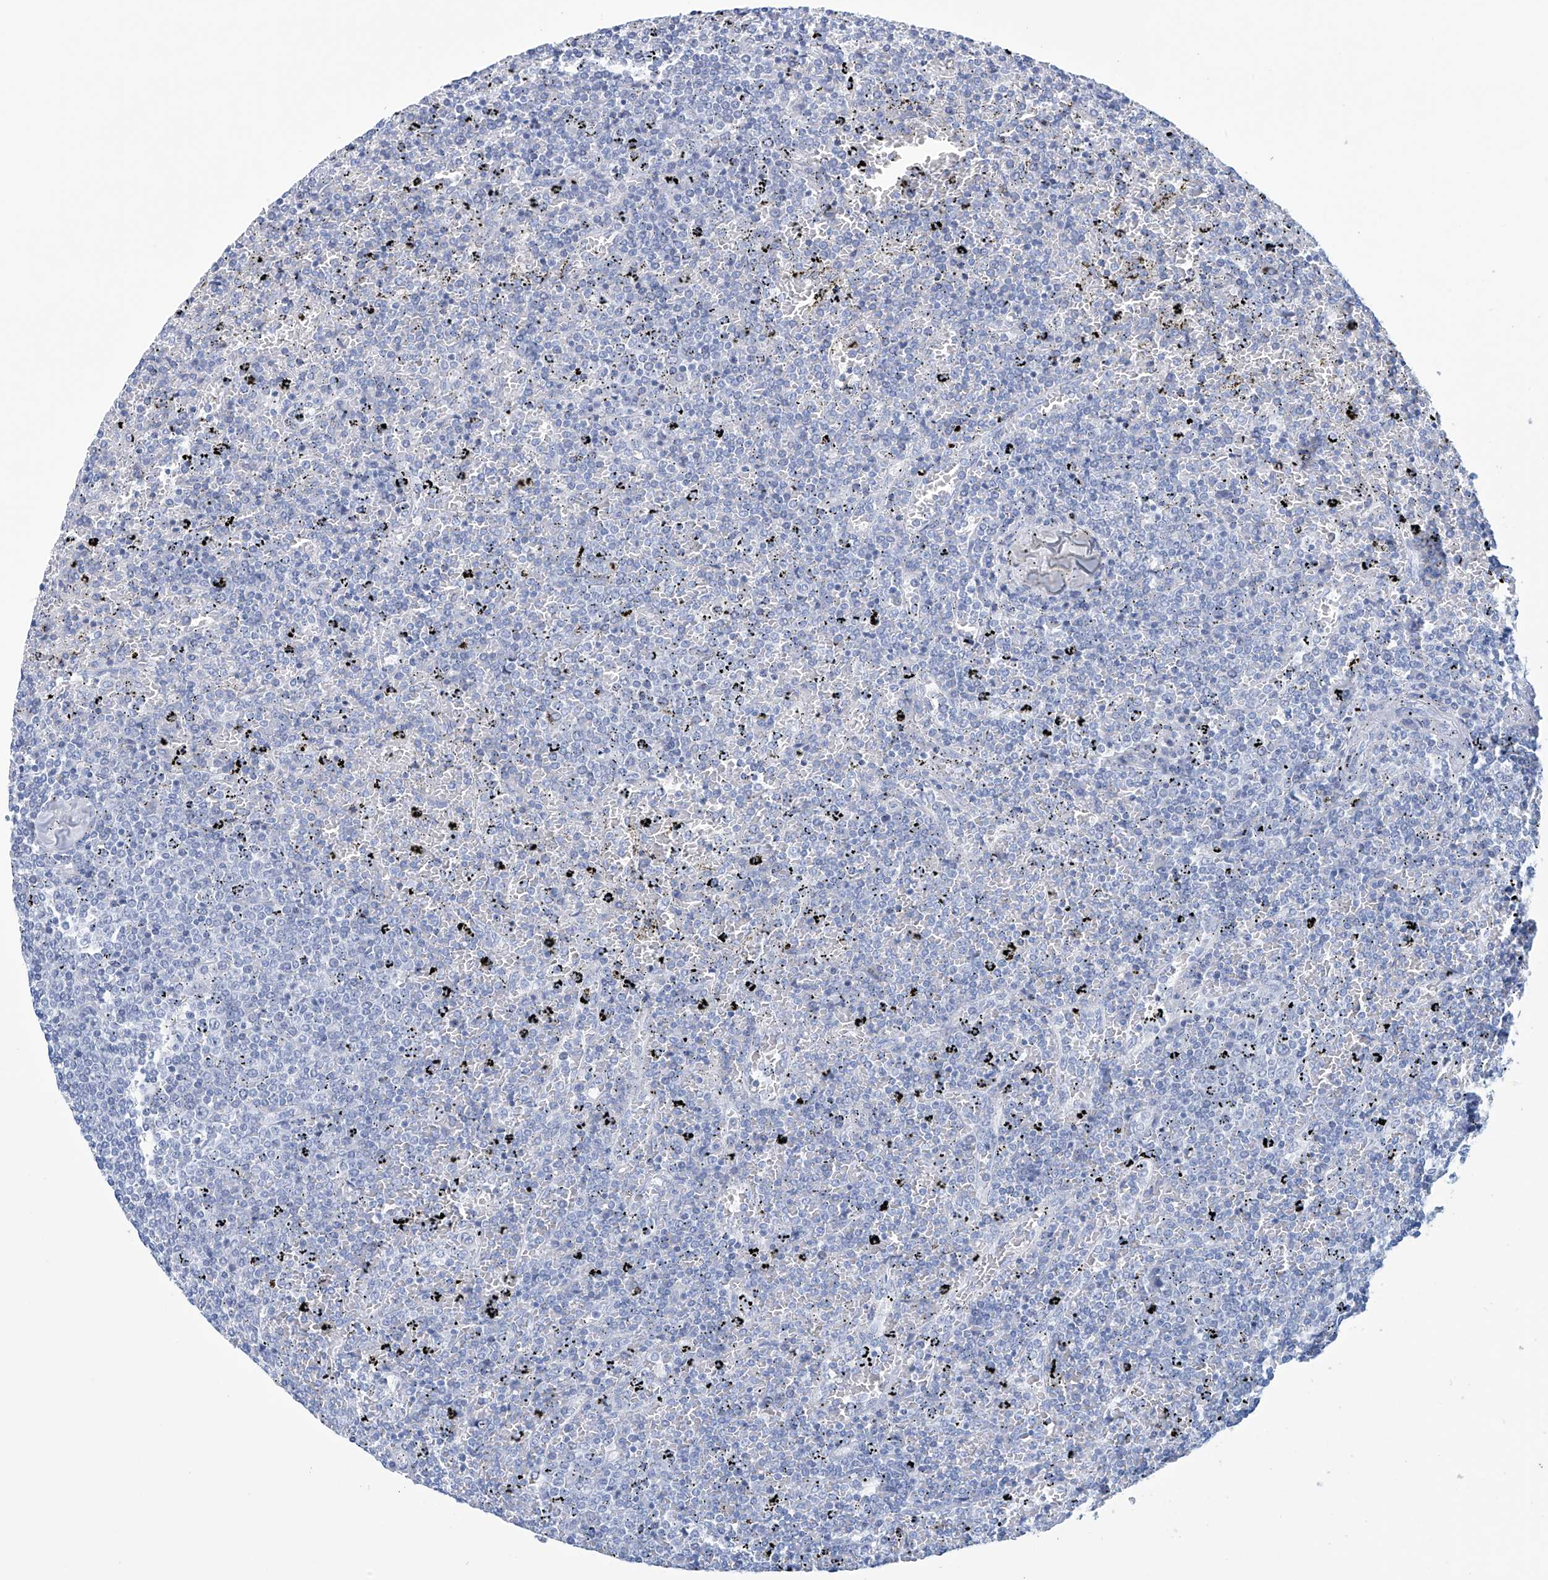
{"staining": {"intensity": "negative", "quantity": "none", "location": "none"}, "tissue": "lymphoma", "cell_type": "Tumor cells", "image_type": "cancer", "snomed": [{"axis": "morphology", "description": "Malignant lymphoma, non-Hodgkin's type, Low grade"}, {"axis": "topography", "description": "Spleen"}], "caption": "Tumor cells are negative for brown protein staining in lymphoma.", "gene": "DSP", "patient": {"sex": "female", "age": 77}}